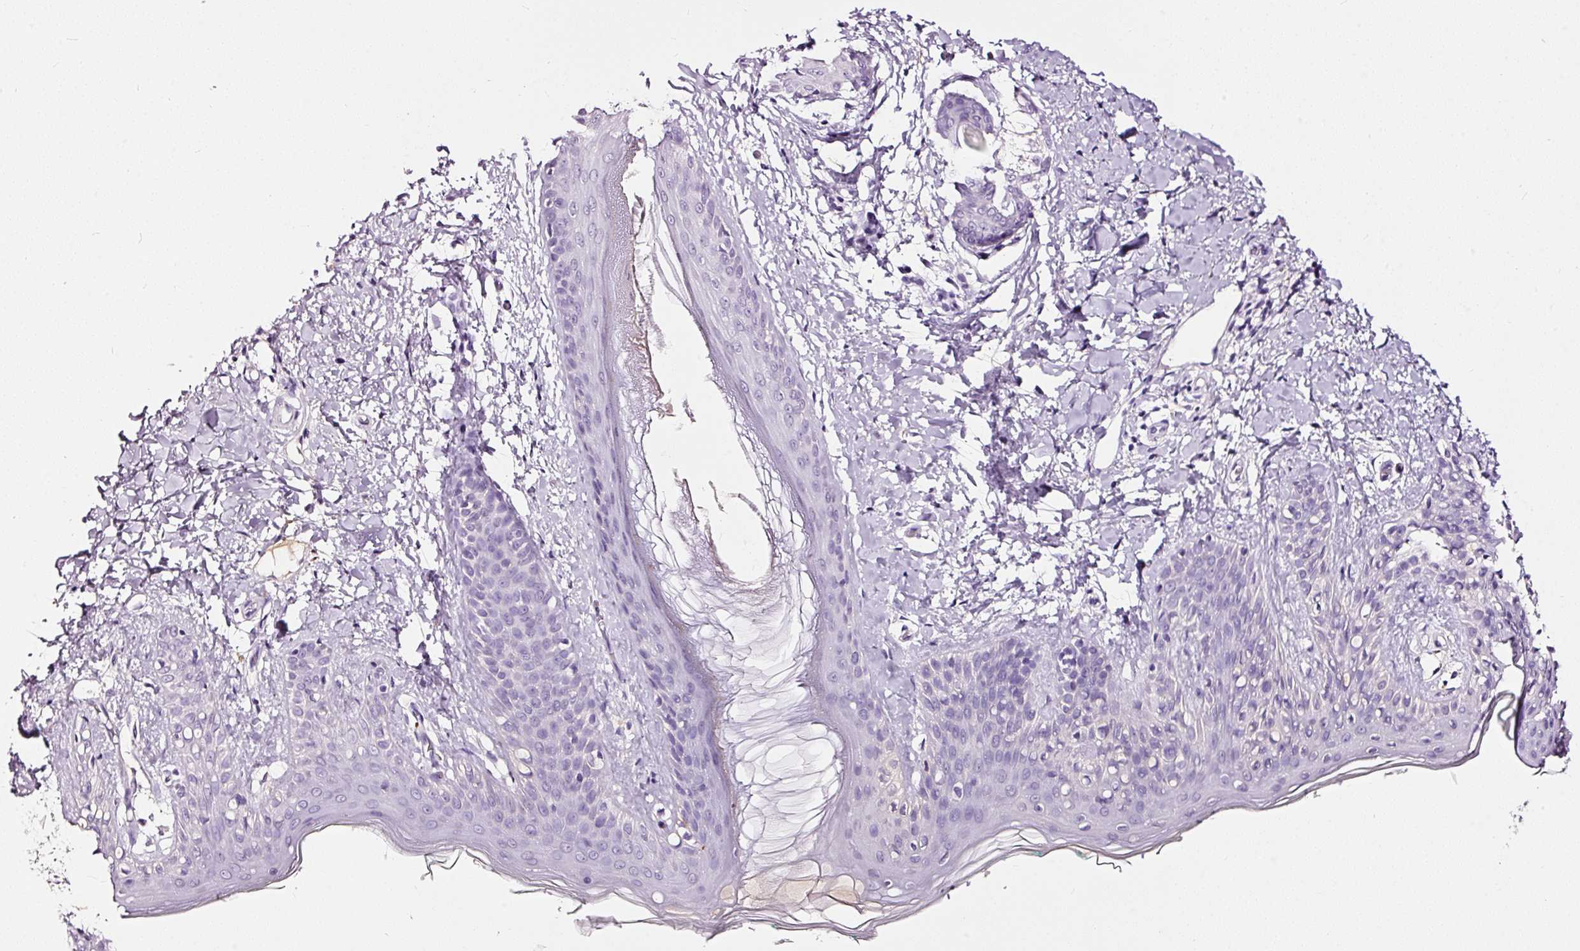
{"staining": {"intensity": "negative", "quantity": "none", "location": "none"}, "tissue": "skin", "cell_type": "Fibroblasts", "image_type": "normal", "snomed": [{"axis": "morphology", "description": "Normal tissue, NOS"}, {"axis": "topography", "description": "Skin"}], "caption": "Fibroblasts are negative for protein expression in normal human skin. Brightfield microscopy of immunohistochemistry (IHC) stained with DAB (brown) and hematoxylin (blue), captured at high magnification.", "gene": "LAMP3", "patient": {"sex": "male", "age": 16}}